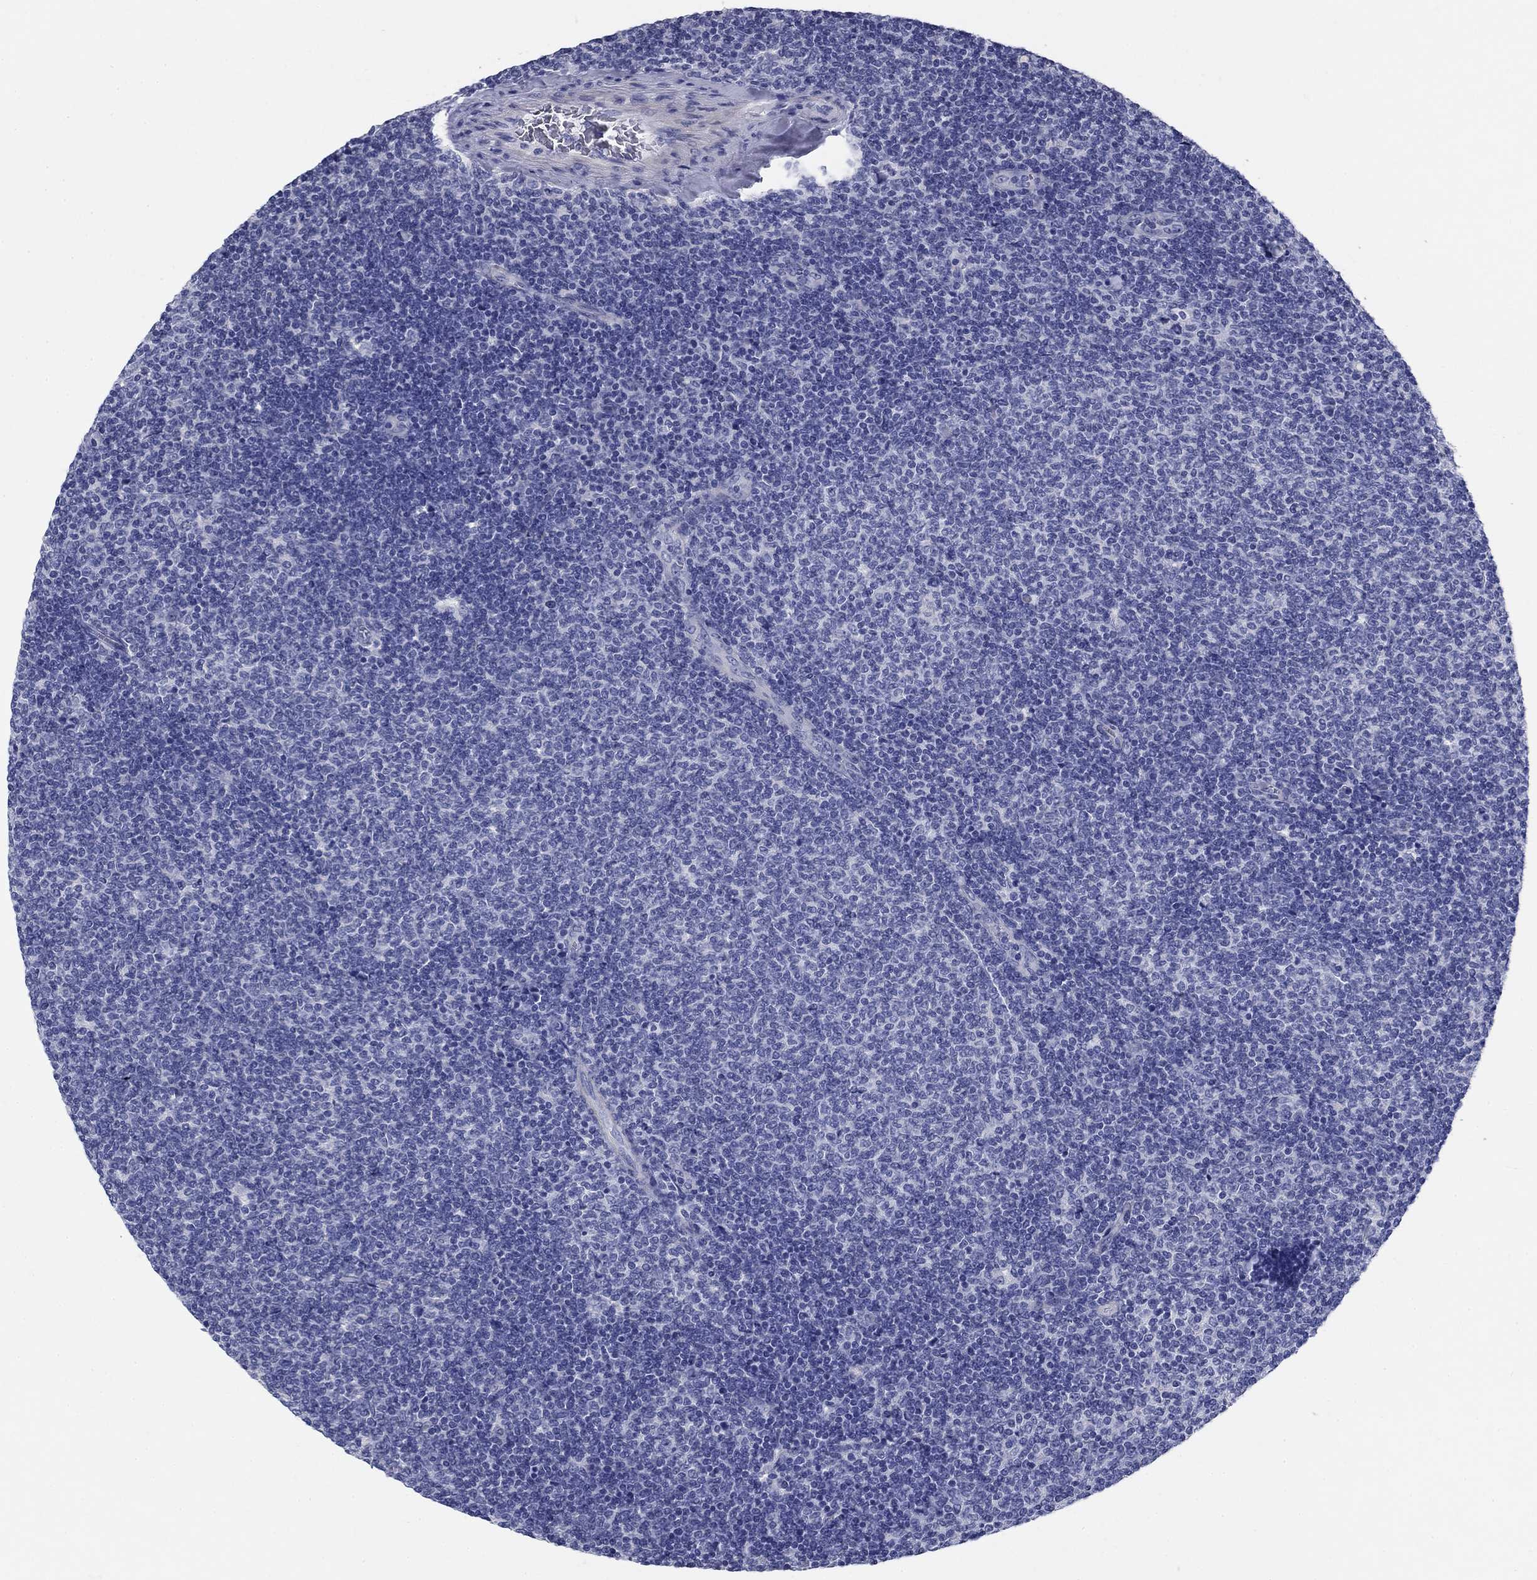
{"staining": {"intensity": "negative", "quantity": "none", "location": "none"}, "tissue": "lymphoma", "cell_type": "Tumor cells", "image_type": "cancer", "snomed": [{"axis": "morphology", "description": "Malignant lymphoma, non-Hodgkin's type, Low grade"}, {"axis": "topography", "description": "Lymph node"}], "caption": "High power microscopy image of an IHC micrograph of malignant lymphoma, non-Hodgkin's type (low-grade), revealing no significant expression in tumor cells.", "gene": "PRKCG", "patient": {"sex": "male", "age": 52}}